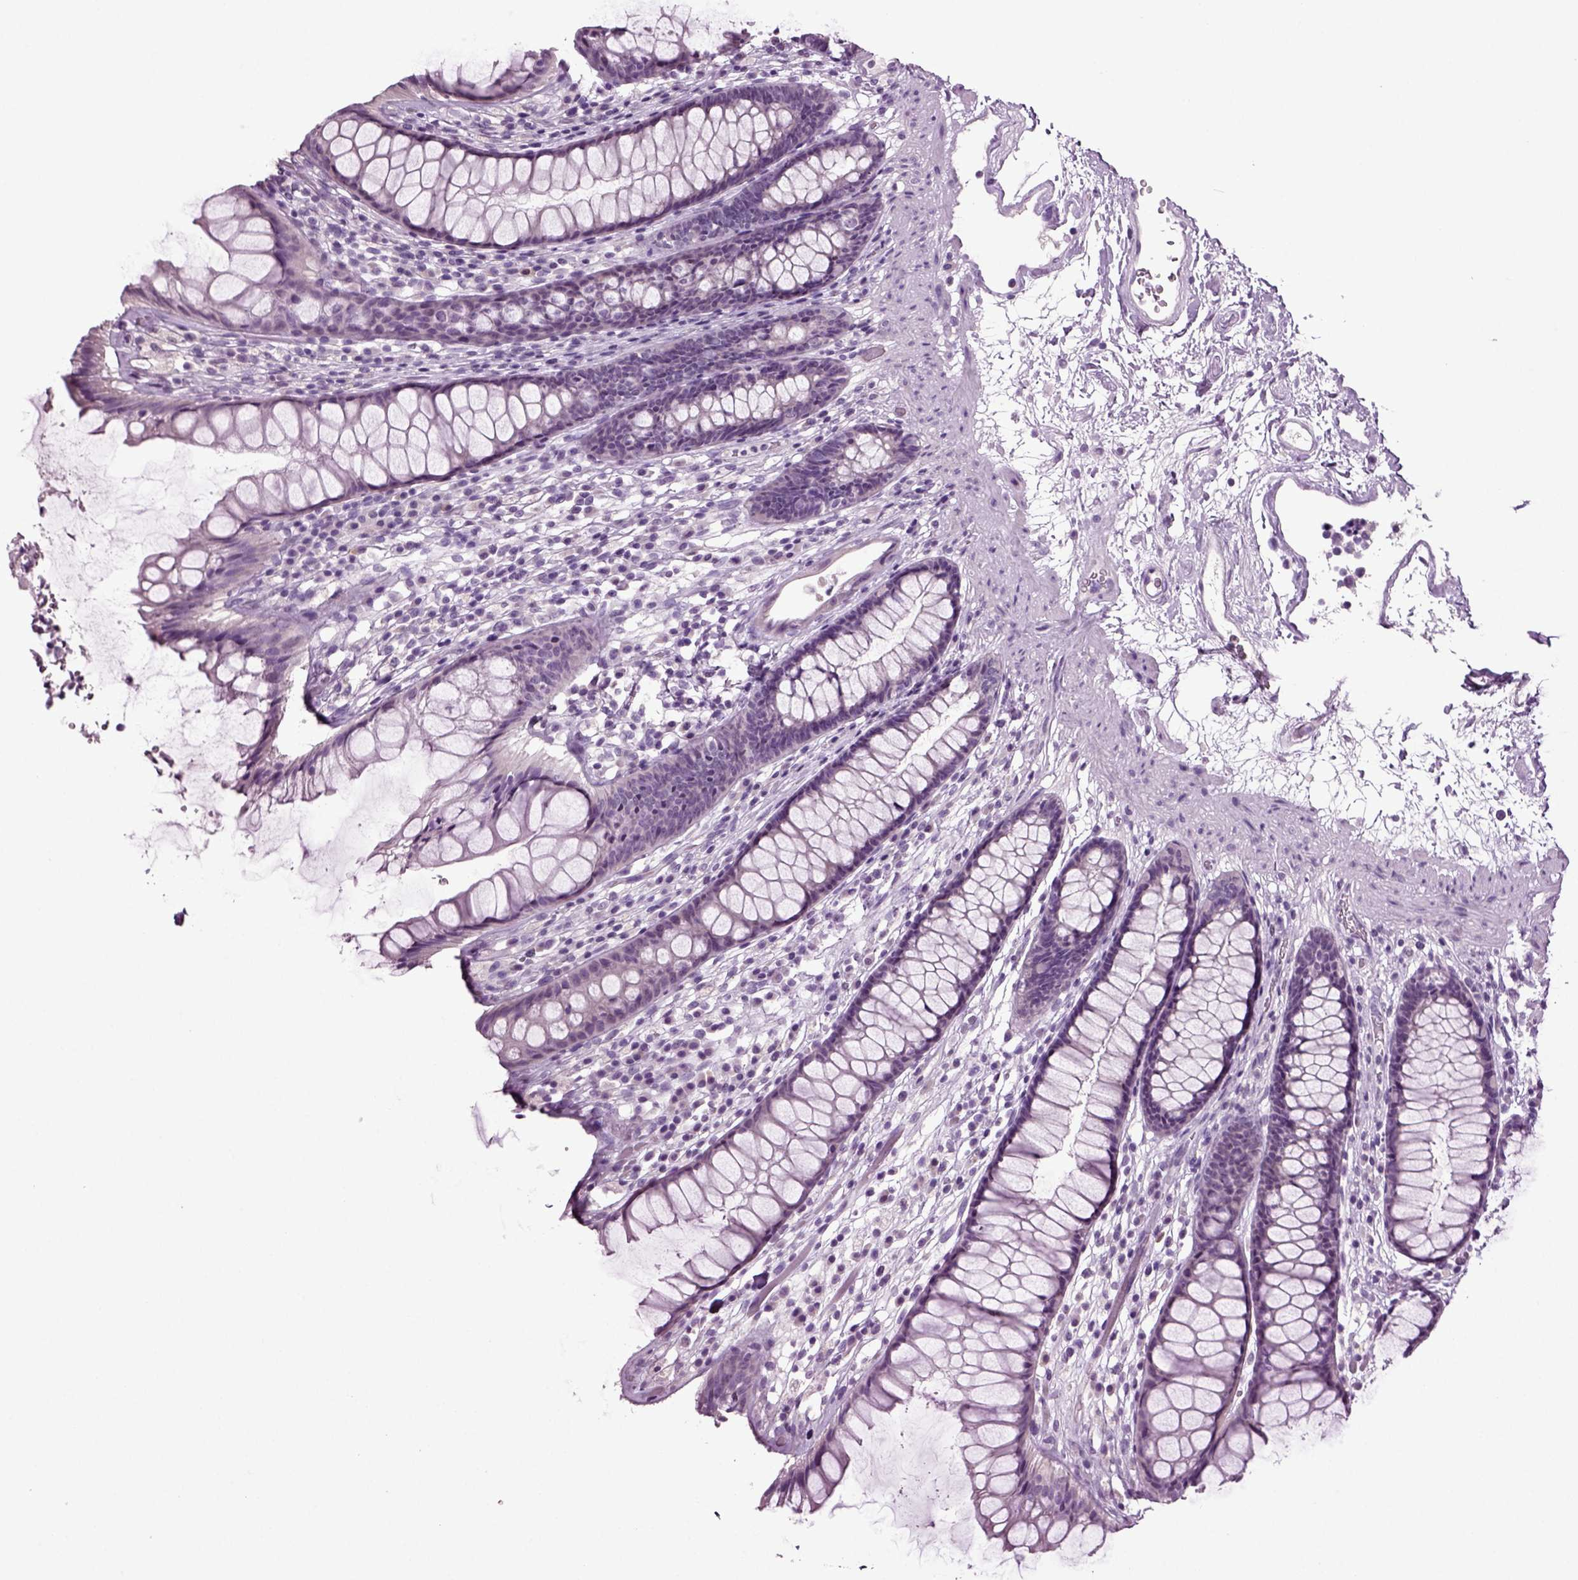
{"staining": {"intensity": "negative", "quantity": "none", "location": "none"}, "tissue": "rectum", "cell_type": "Glandular cells", "image_type": "normal", "snomed": [{"axis": "morphology", "description": "Normal tissue, NOS"}, {"axis": "topography", "description": "Rectum"}], "caption": "Photomicrograph shows no significant protein expression in glandular cells of normal rectum.", "gene": "SLC17A6", "patient": {"sex": "male", "age": 72}}